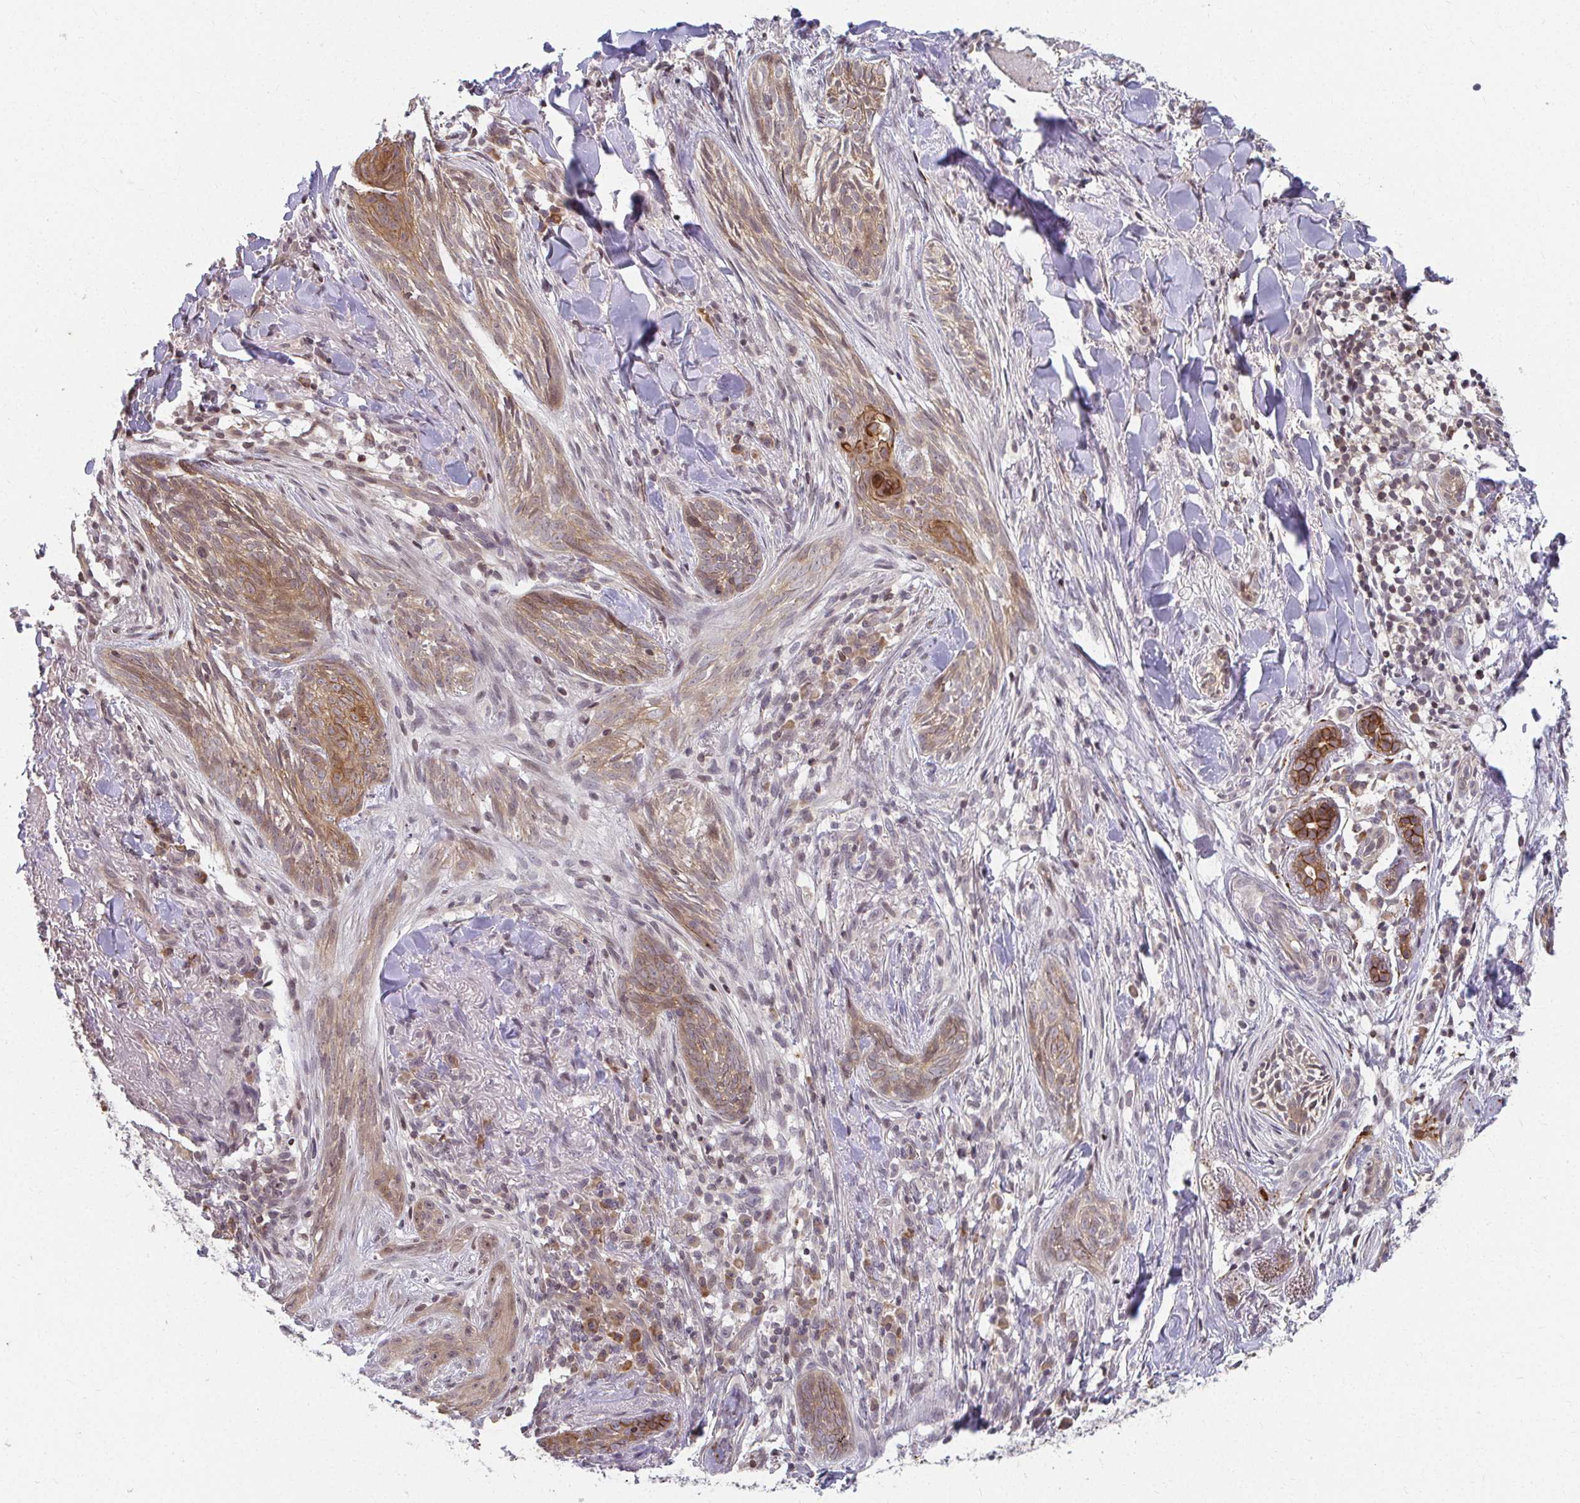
{"staining": {"intensity": "moderate", "quantity": ">75%", "location": "cytoplasmic/membranous"}, "tissue": "skin cancer", "cell_type": "Tumor cells", "image_type": "cancer", "snomed": [{"axis": "morphology", "description": "Basal cell carcinoma"}, {"axis": "topography", "description": "Skin"}], "caption": "Human skin cancer stained with a protein marker displays moderate staining in tumor cells.", "gene": "ANK3", "patient": {"sex": "female", "age": 93}}